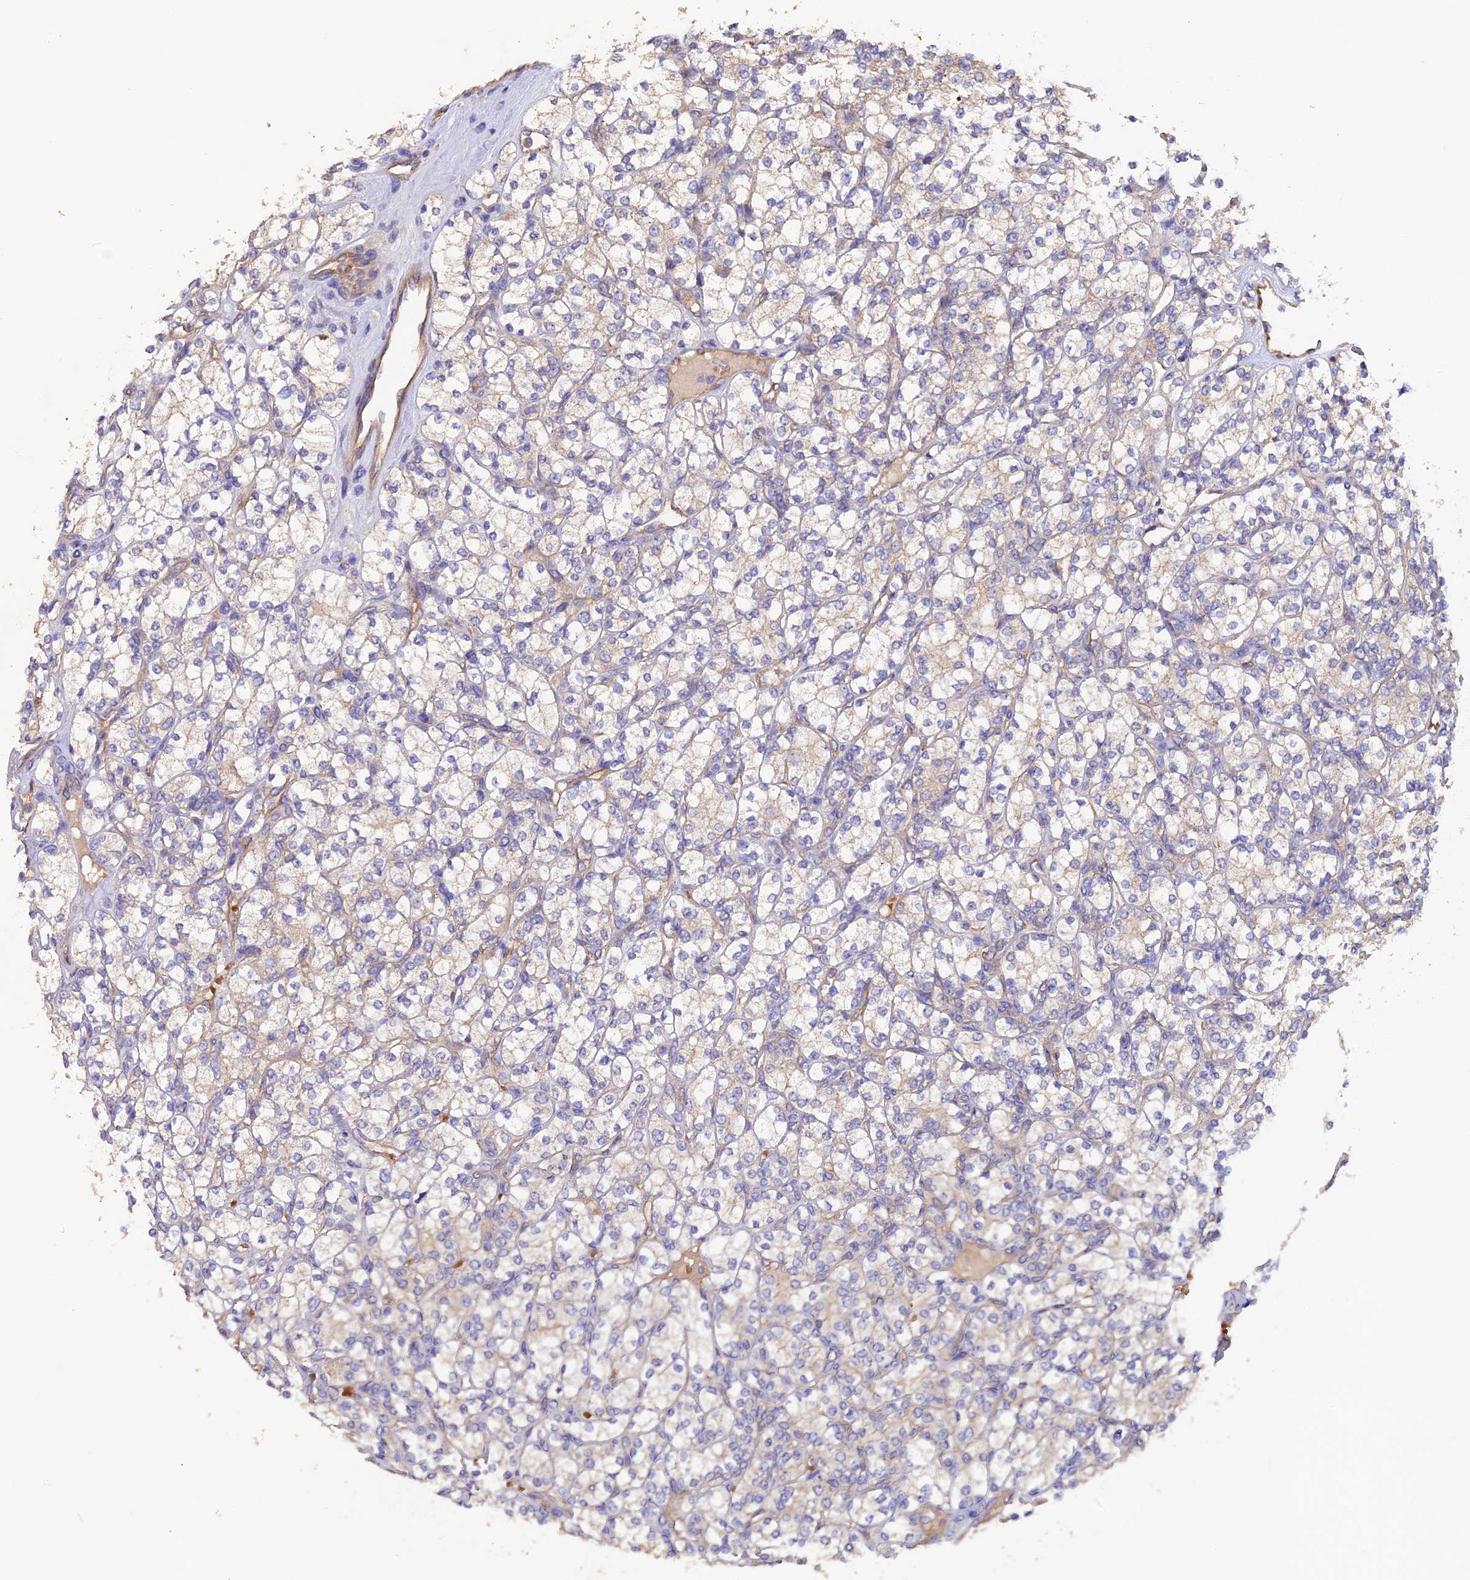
{"staining": {"intensity": "weak", "quantity": "25%-75%", "location": "cytoplasmic/membranous"}, "tissue": "renal cancer", "cell_type": "Tumor cells", "image_type": "cancer", "snomed": [{"axis": "morphology", "description": "Adenocarcinoma, NOS"}, {"axis": "topography", "description": "Kidney"}], "caption": "Immunohistochemistry (IHC) staining of adenocarcinoma (renal), which reveals low levels of weak cytoplasmic/membranous expression in approximately 25%-75% of tumor cells indicating weak cytoplasmic/membranous protein positivity. The staining was performed using DAB (brown) for protein detection and nuclei were counterstained in hematoxylin (blue).", "gene": "DUS3L", "patient": {"sex": "male", "age": 77}}